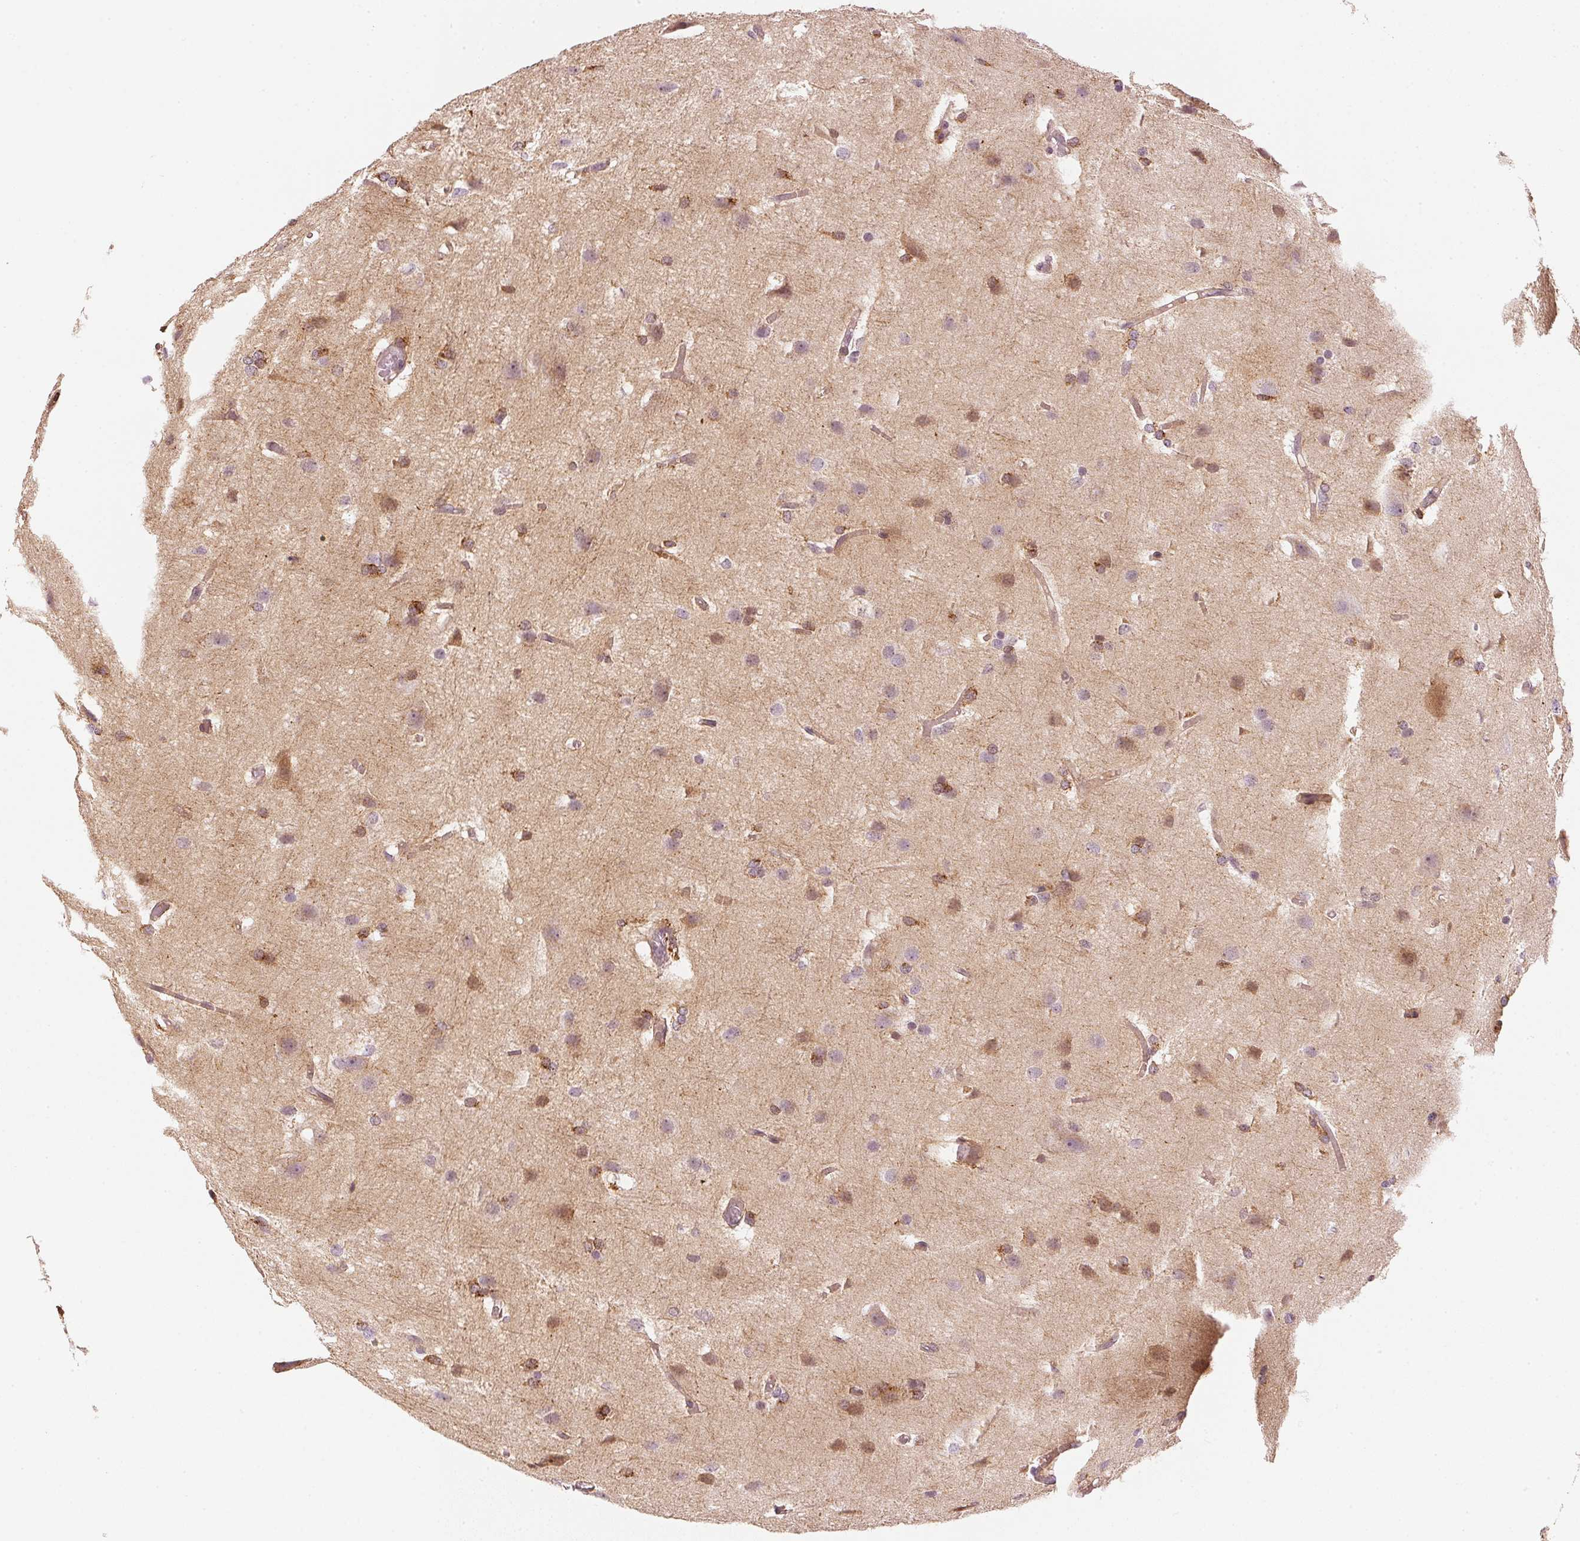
{"staining": {"intensity": "moderate", "quantity": "<25%", "location": "cytoplasmic/membranous"}, "tissue": "glioma", "cell_type": "Tumor cells", "image_type": "cancer", "snomed": [{"axis": "morphology", "description": "Glioma, malignant, High grade"}, {"axis": "topography", "description": "Brain"}], "caption": "Immunohistochemical staining of human glioma demonstrates moderate cytoplasmic/membranous protein staining in approximately <25% of tumor cells. (DAB IHC, brown staining for protein, blue staining for nuclei).", "gene": "APLP1", "patient": {"sex": "male", "age": 68}}